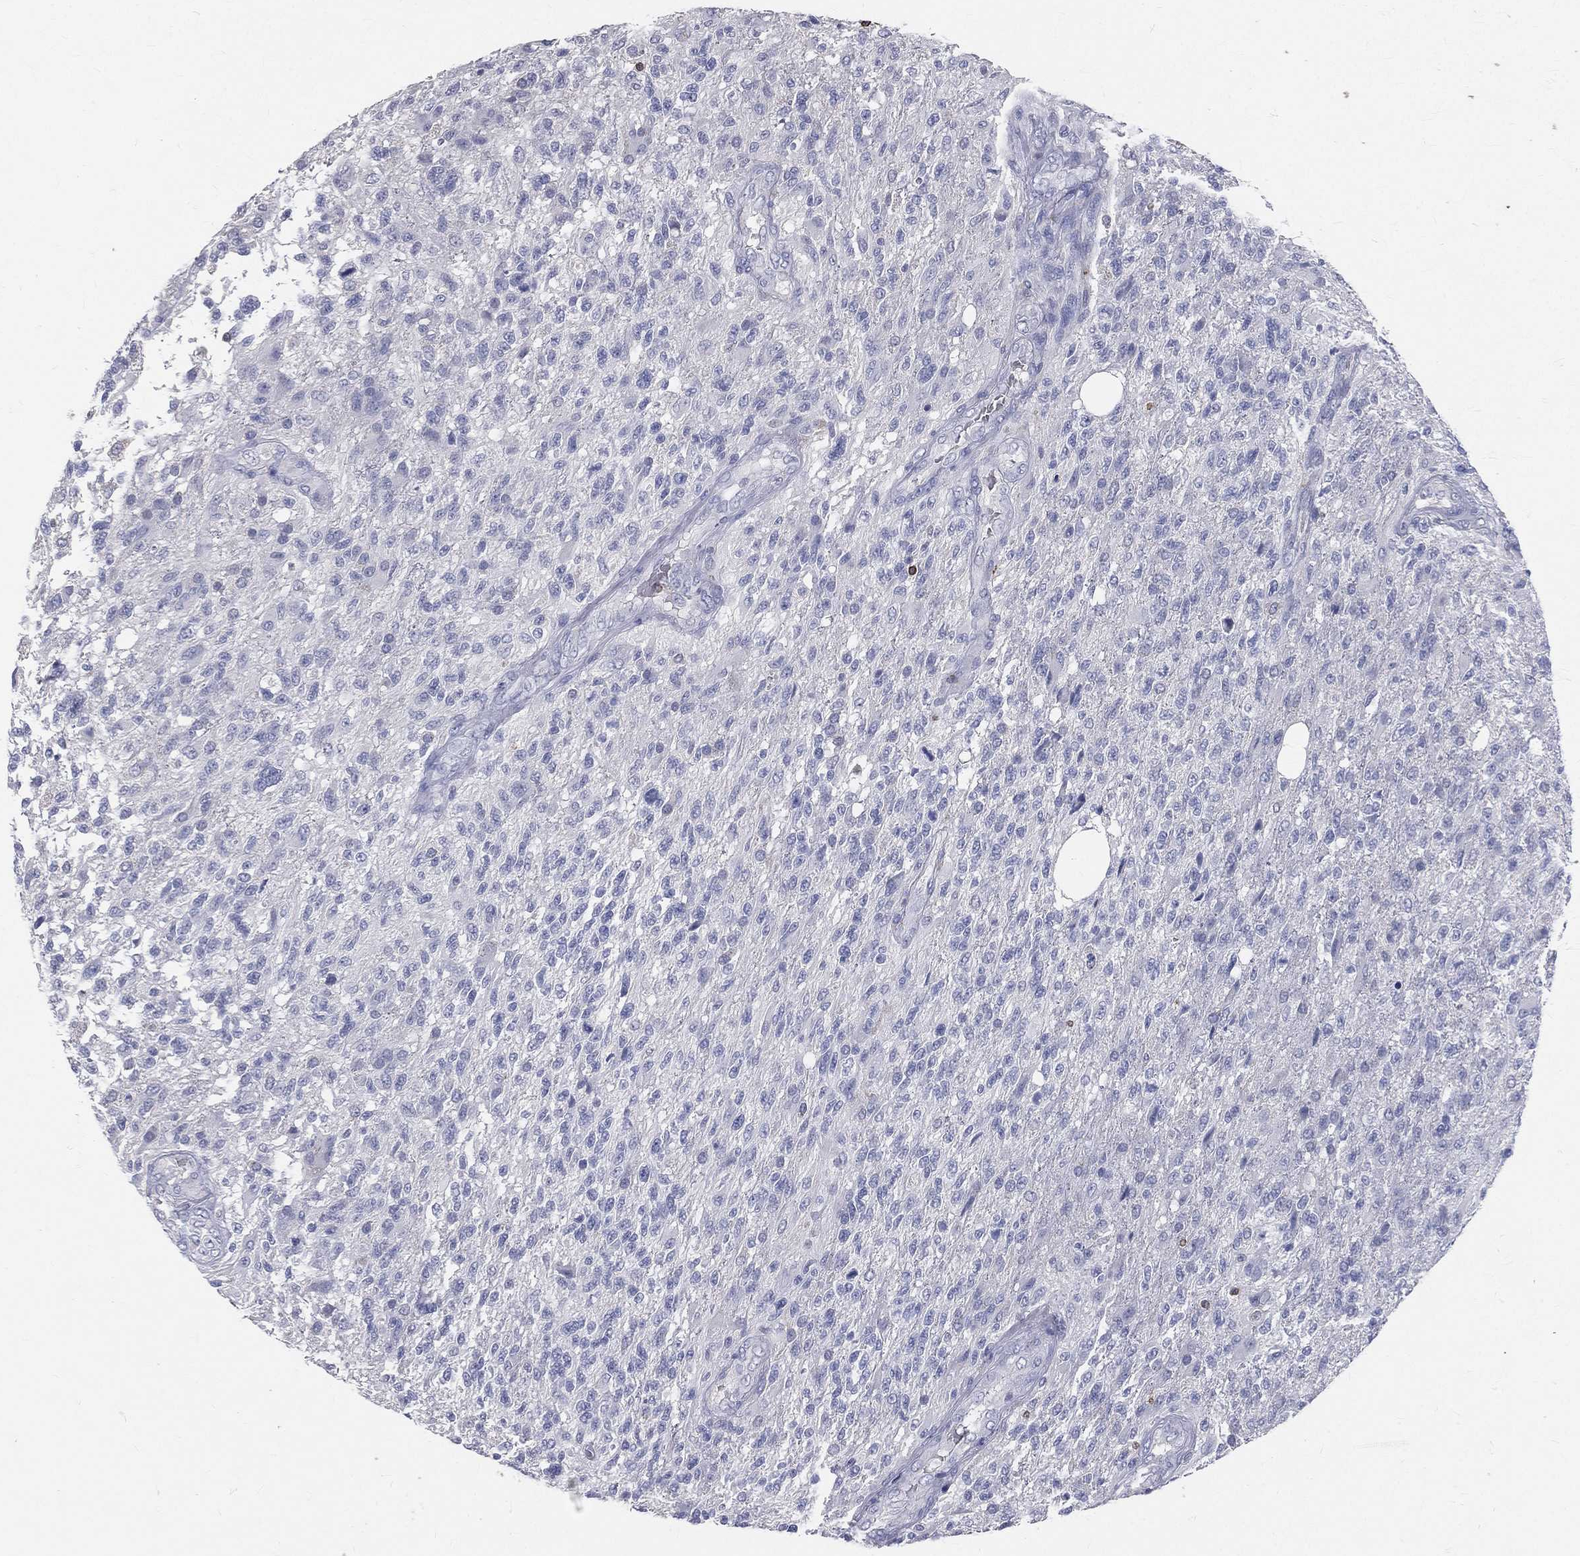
{"staining": {"intensity": "negative", "quantity": "none", "location": "none"}, "tissue": "glioma", "cell_type": "Tumor cells", "image_type": "cancer", "snomed": [{"axis": "morphology", "description": "Glioma, malignant, High grade"}, {"axis": "topography", "description": "Brain"}], "caption": "Tumor cells show no significant protein staining in malignant high-grade glioma.", "gene": "CTSW", "patient": {"sex": "male", "age": 56}}